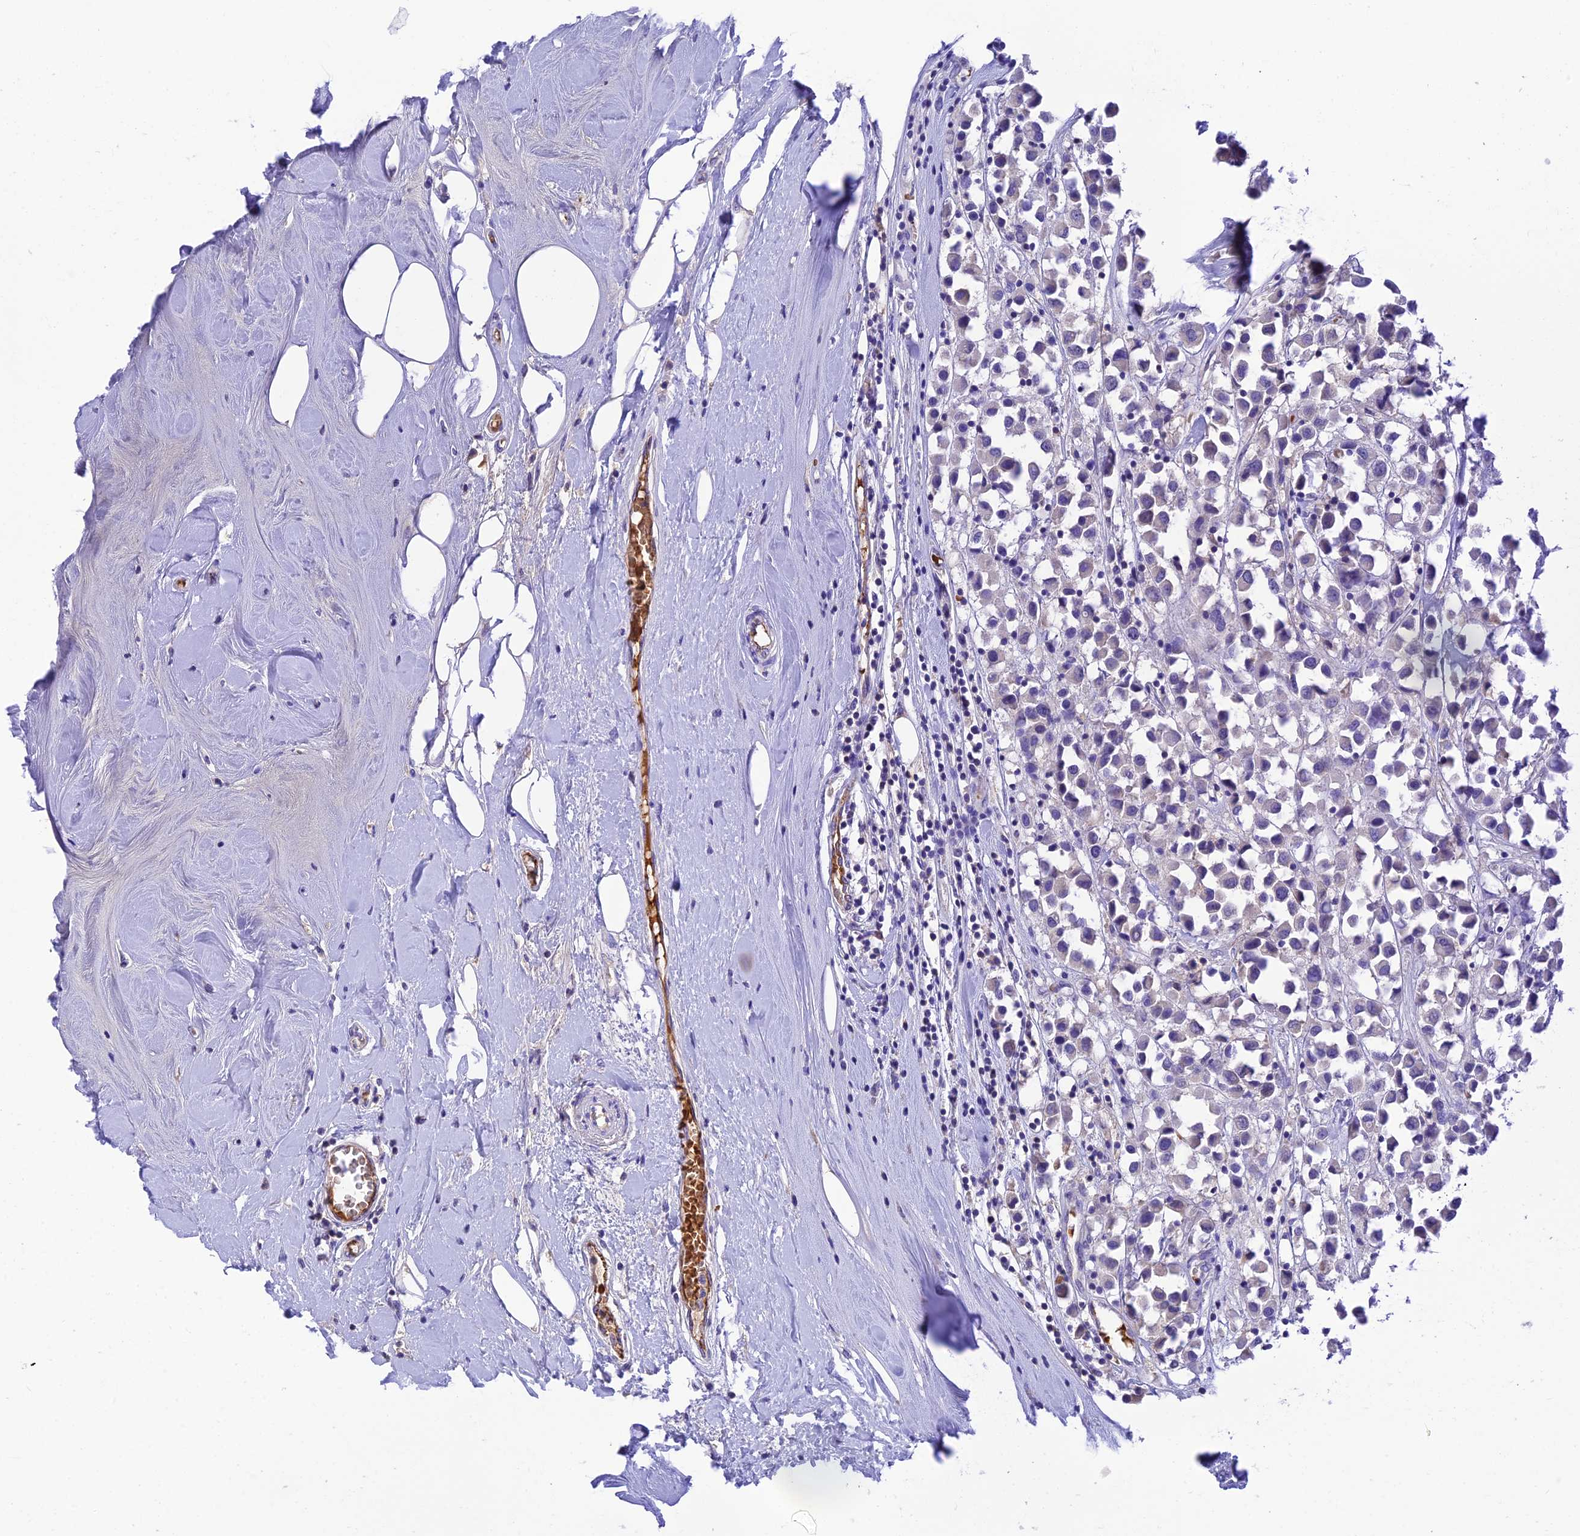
{"staining": {"intensity": "negative", "quantity": "none", "location": "none"}, "tissue": "breast cancer", "cell_type": "Tumor cells", "image_type": "cancer", "snomed": [{"axis": "morphology", "description": "Duct carcinoma"}, {"axis": "topography", "description": "Breast"}], "caption": "Image shows no significant protein staining in tumor cells of infiltrating ductal carcinoma (breast).", "gene": "HDHD2", "patient": {"sex": "female", "age": 61}}